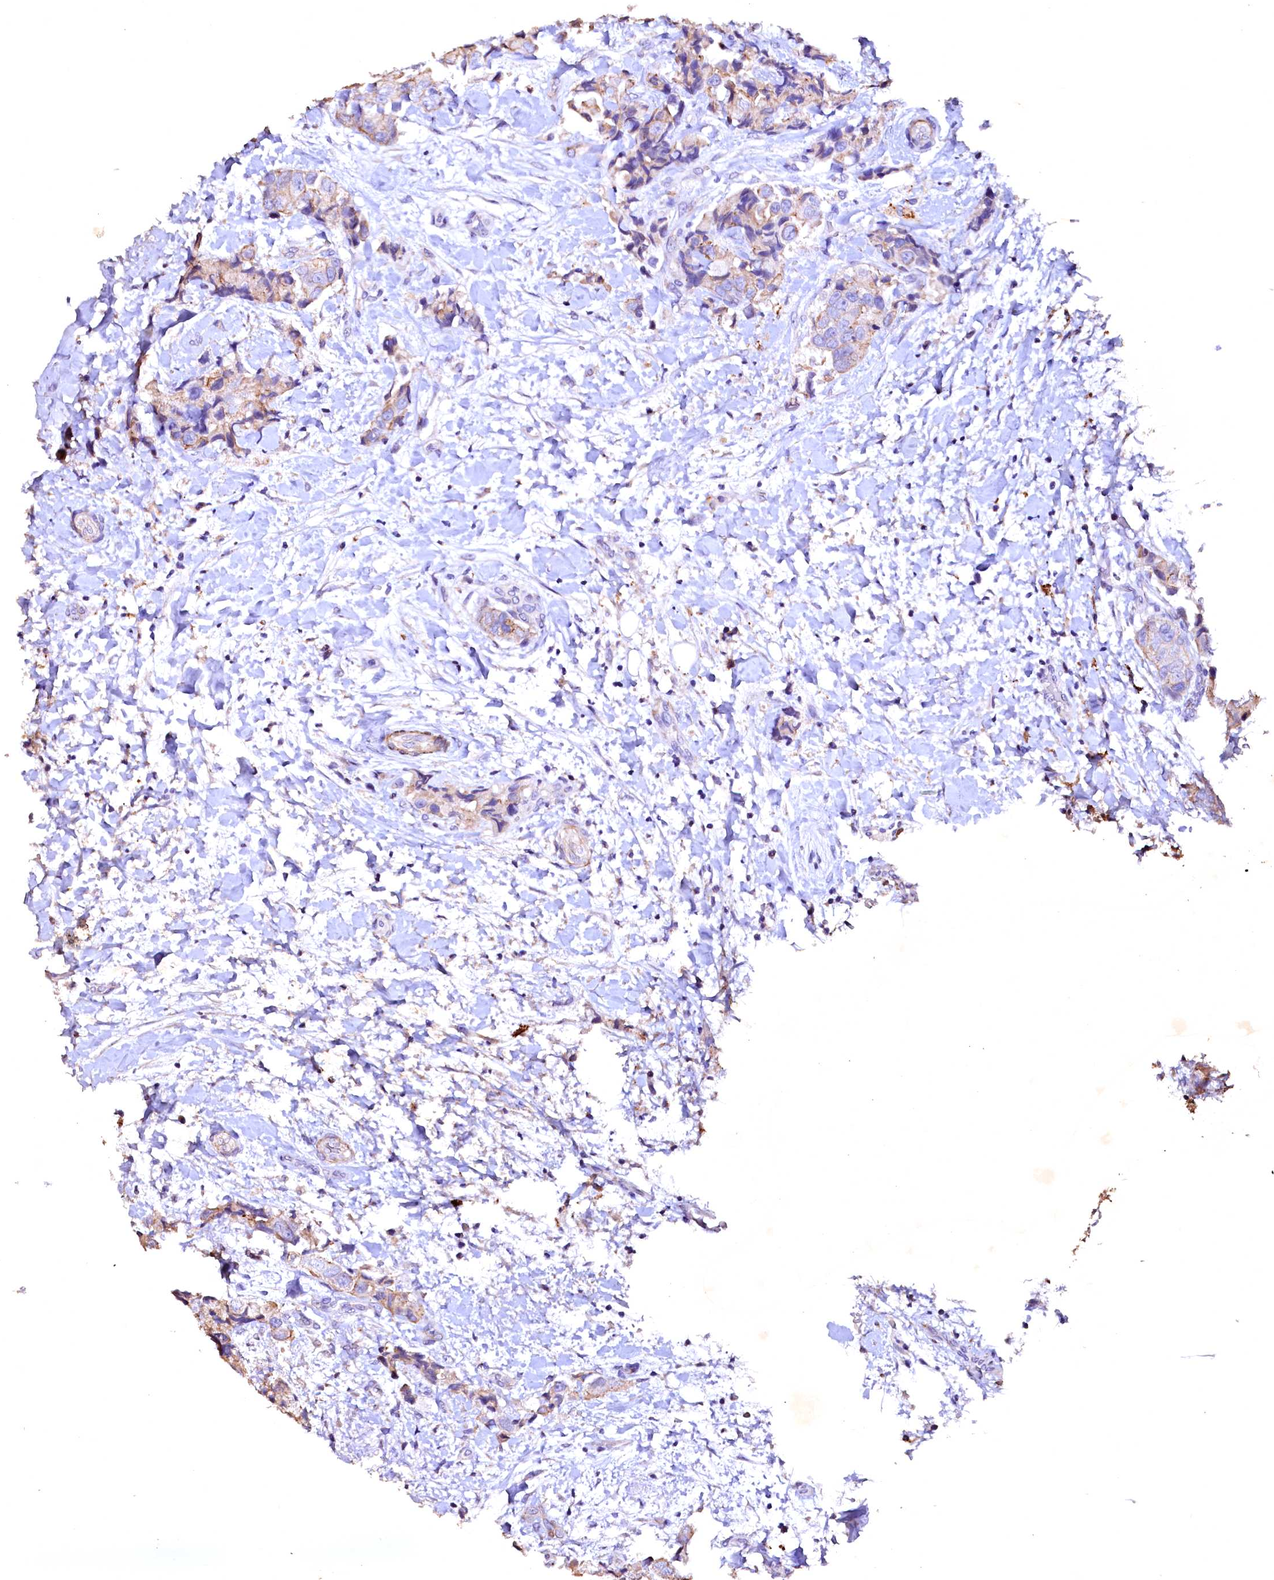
{"staining": {"intensity": "weak", "quantity": "<25%", "location": "cytoplasmic/membranous"}, "tissue": "breast cancer", "cell_type": "Tumor cells", "image_type": "cancer", "snomed": [{"axis": "morphology", "description": "Normal tissue, NOS"}, {"axis": "morphology", "description": "Duct carcinoma"}, {"axis": "topography", "description": "Breast"}], "caption": "DAB immunohistochemical staining of human infiltrating ductal carcinoma (breast) reveals no significant staining in tumor cells. The staining was performed using DAB to visualize the protein expression in brown, while the nuclei were stained in blue with hematoxylin (Magnification: 20x).", "gene": "VPS36", "patient": {"sex": "female", "age": 62}}